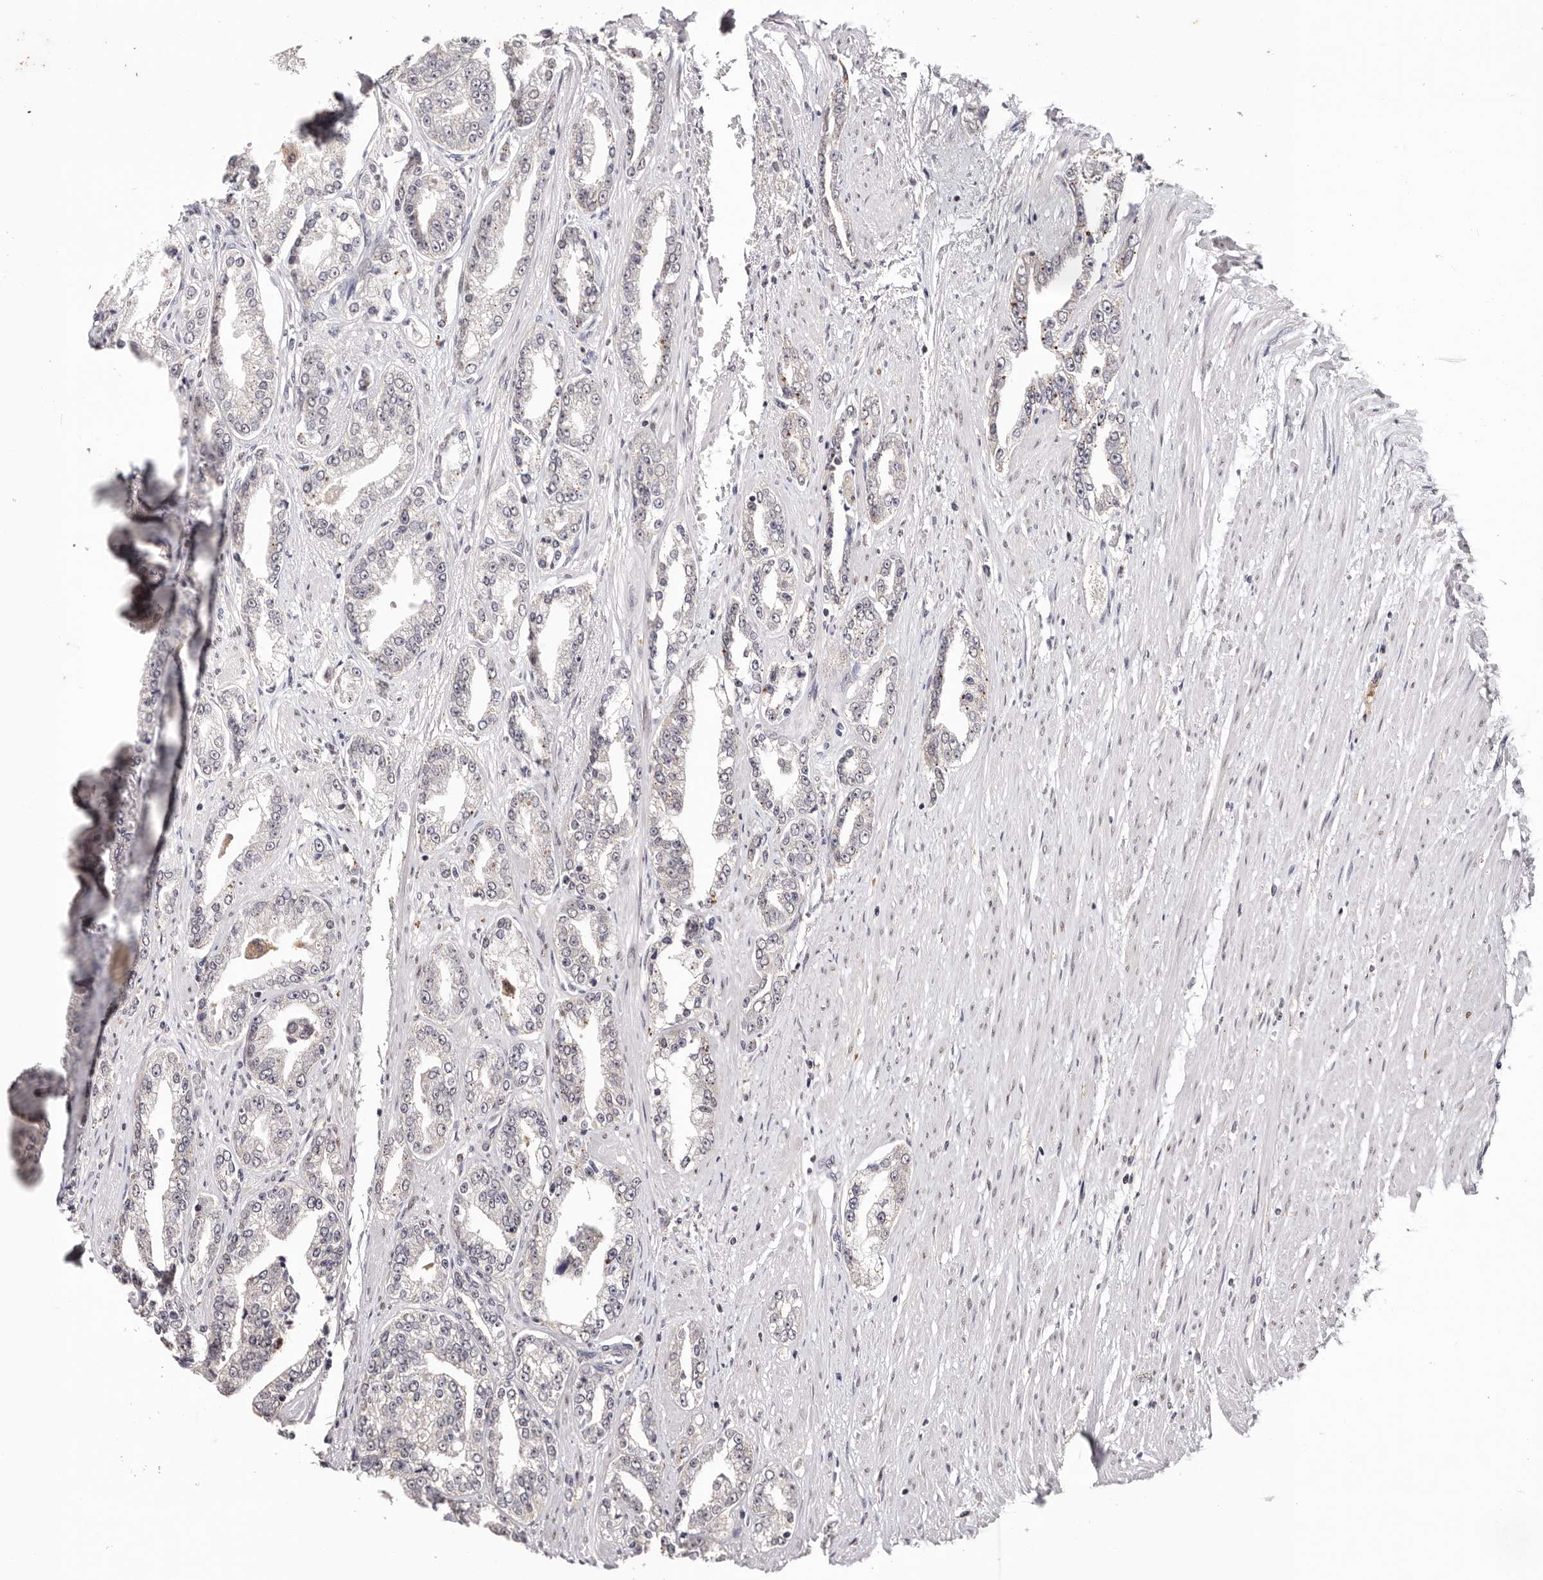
{"staining": {"intensity": "negative", "quantity": "none", "location": "none"}, "tissue": "prostate cancer", "cell_type": "Tumor cells", "image_type": "cancer", "snomed": [{"axis": "morphology", "description": "Adenocarcinoma, High grade"}, {"axis": "topography", "description": "Prostate"}], "caption": "IHC of prostate cancer (high-grade adenocarcinoma) demonstrates no staining in tumor cells.", "gene": "TYW3", "patient": {"sex": "male", "age": 71}}